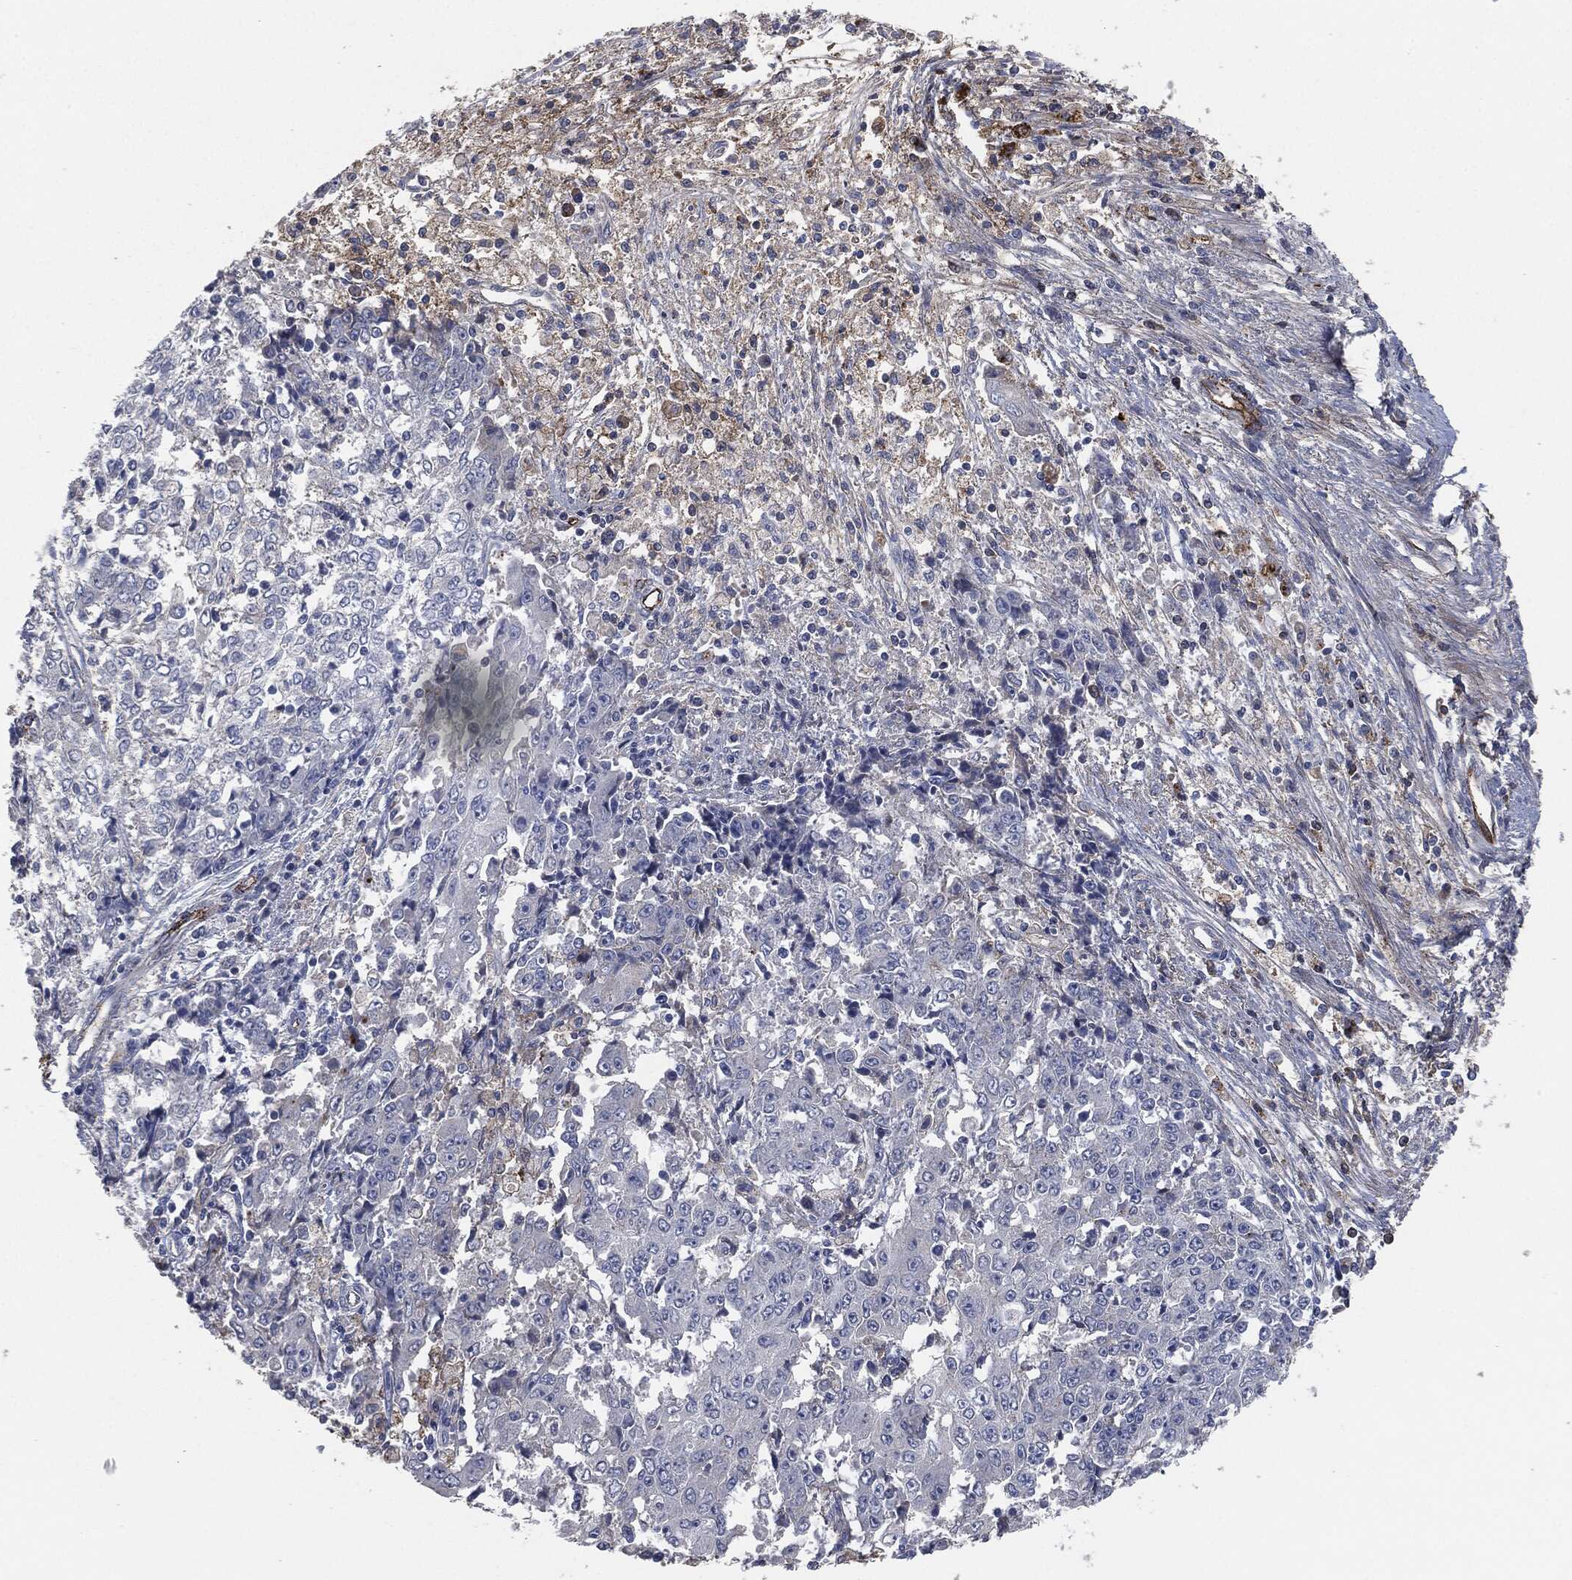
{"staining": {"intensity": "negative", "quantity": "none", "location": "none"}, "tissue": "ovarian cancer", "cell_type": "Tumor cells", "image_type": "cancer", "snomed": [{"axis": "morphology", "description": "Carcinoma, endometroid"}, {"axis": "topography", "description": "Ovary"}], "caption": "DAB immunohistochemical staining of human ovarian endometroid carcinoma shows no significant staining in tumor cells. (DAB immunohistochemistry (IHC) with hematoxylin counter stain).", "gene": "APOB", "patient": {"sex": "female", "age": 42}}